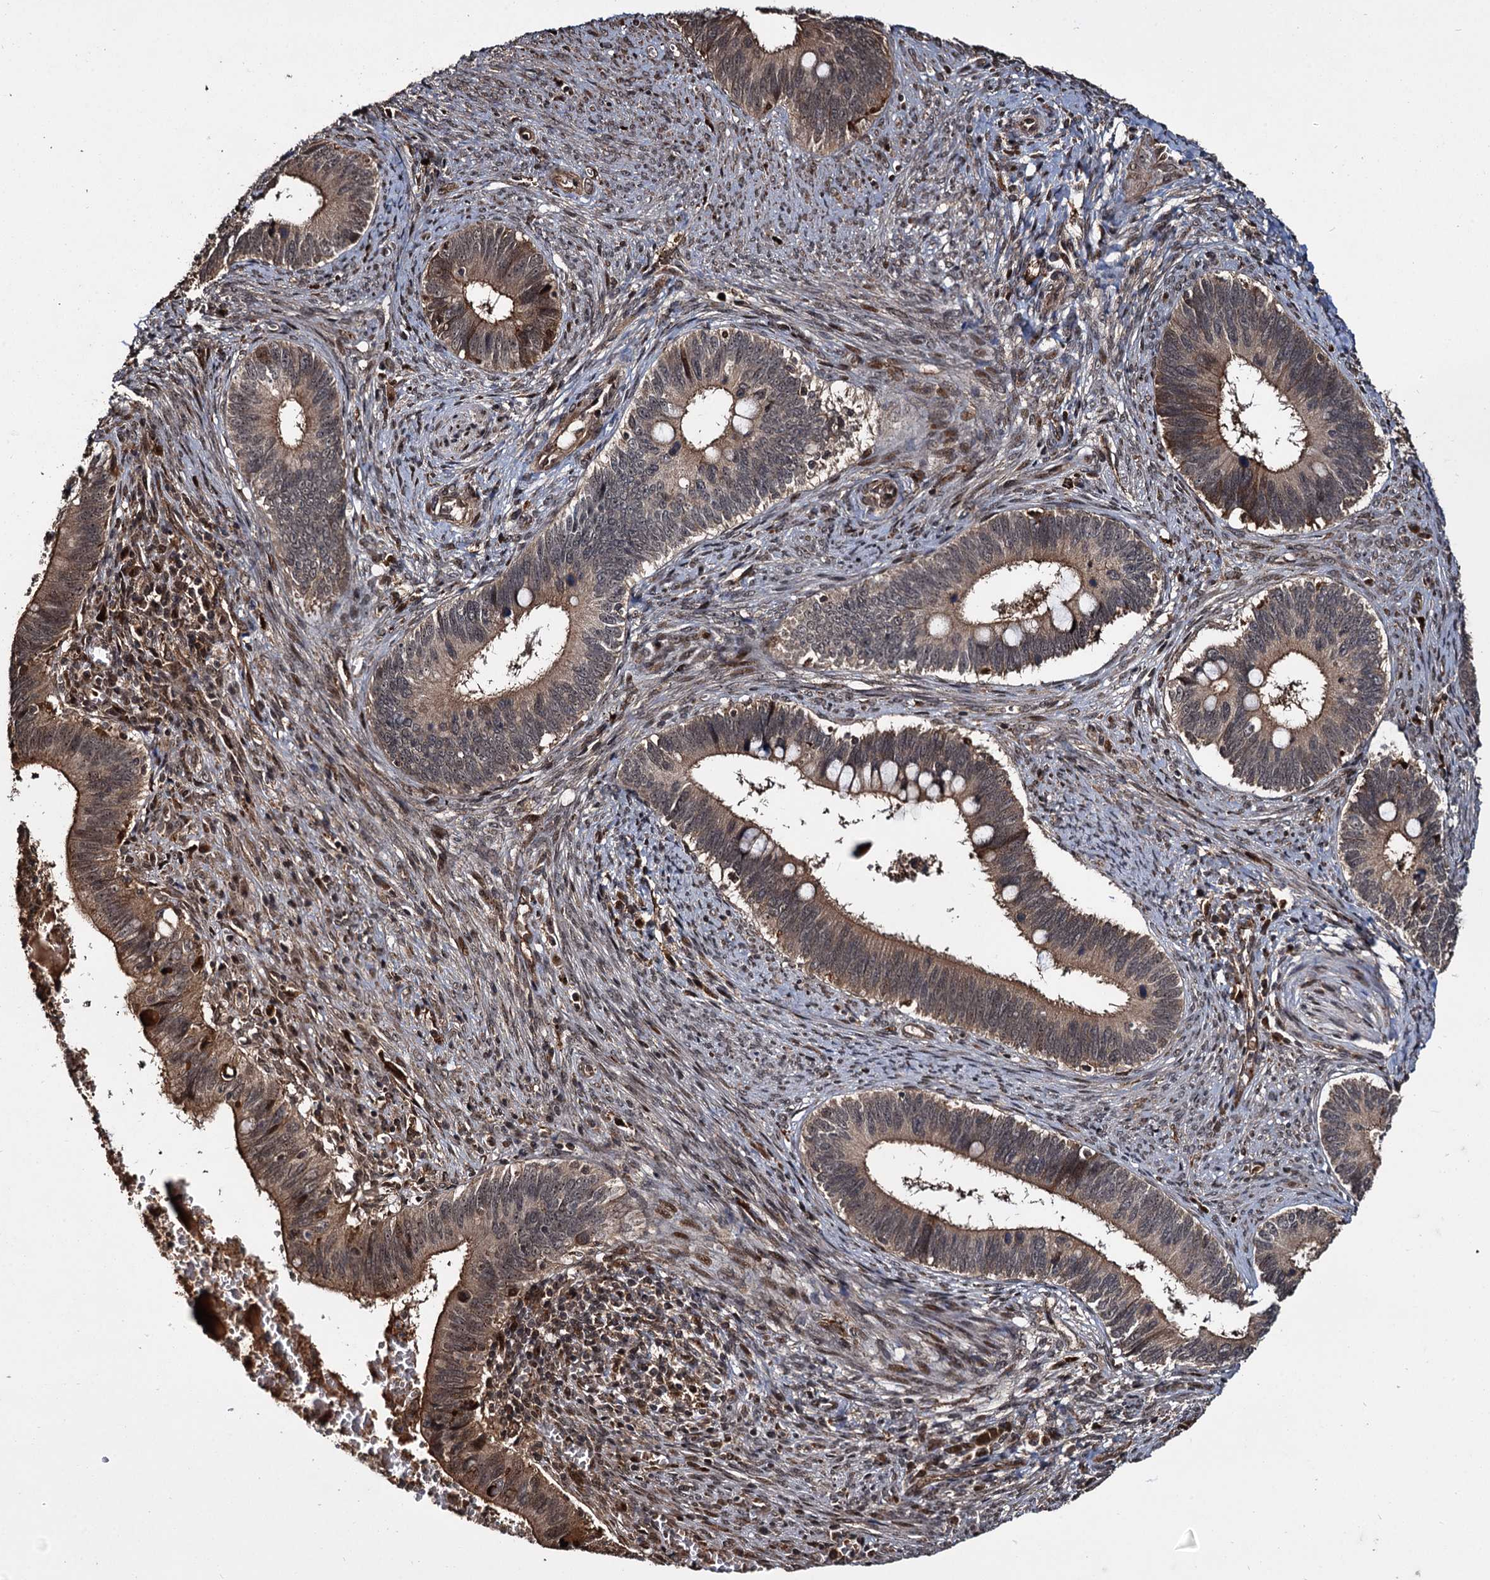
{"staining": {"intensity": "moderate", "quantity": ">75%", "location": "cytoplasmic/membranous"}, "tissue": "cervical cancer", "cell_type": "Tumor cells", "image_type": "cancer", "snomed": [{"axis": "morphology", "description": "Adenocarcinoma, NOS"}, {"axis": "topography", "description": "Cervix"}], "caption": "This is a photomicrograph of IHC staining of cervical cancer (adenocarcinoma), which shows moderate staining in the cytoplasmic/membranous of tumor cells.", "gene": "CEP192", "patient": {"sex": "female", "age": 42}}